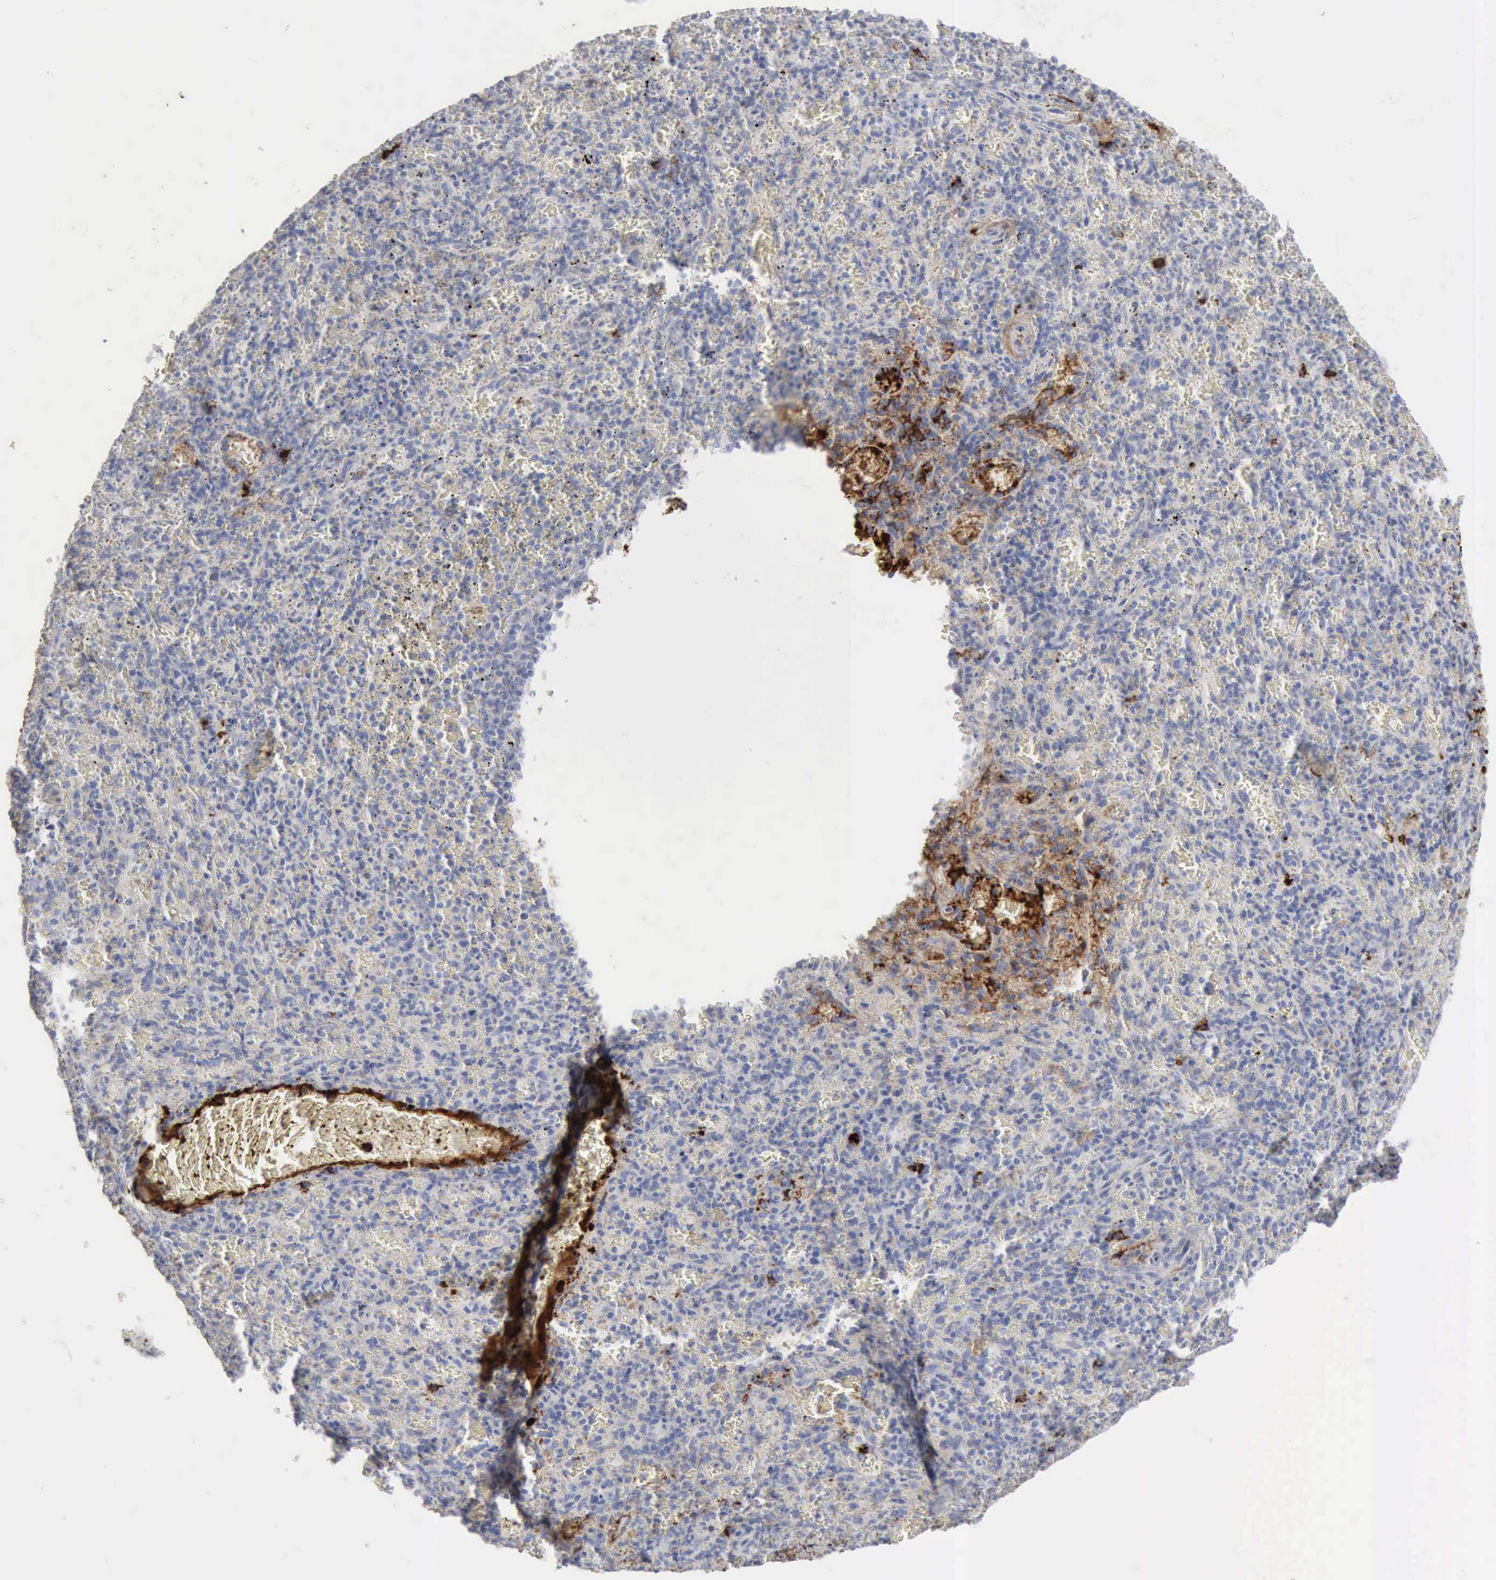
{"staining": {"intensity": "negative", "quantity": "none", "location": "none"}, "tissue": "spleen", "cell_type": "Cells in red pulp", "image_type": "normal", "snomed": [{"axis": "morphology", "description": "Normal tissue, NOS"}, {"axis": "topography", "description": "Spleen"}], "caption": "High magnification brightfield microscopy of benign spleen stained with DAB (3,3'-diaminobenzidine) (brown) and counterstained with hematoxylin (blue): cells in red pulp show no significant staining. The staining was performed using DAB (3,3'-diaminobenzidine) to visualize the protein expression in brown, while the nuclei were stained in blue with hematoxylin (Magnification: 20x).", "gene": "C4BPA", "patient": {"sex": "female", "age": 50}}